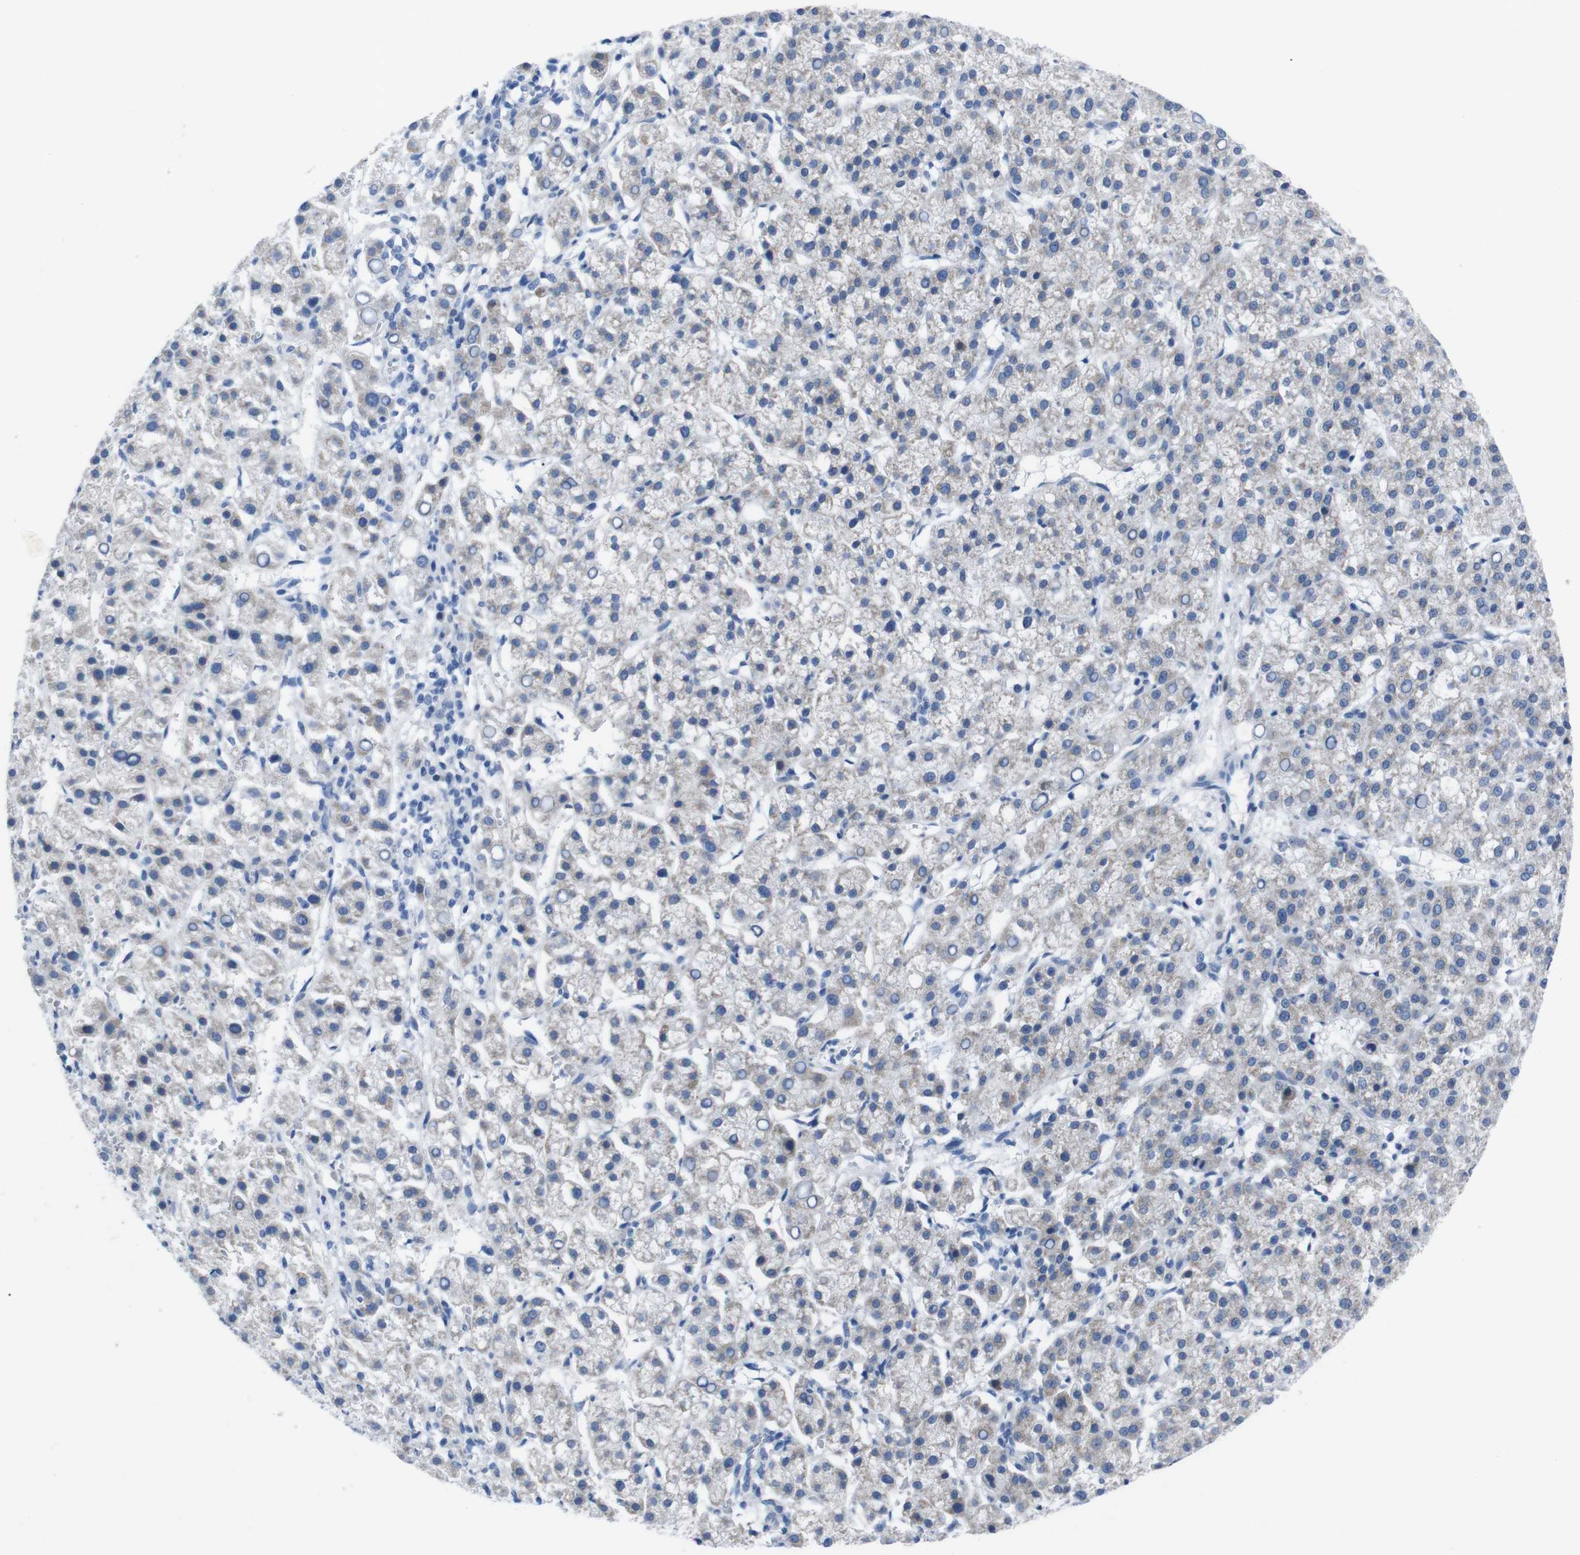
{"staining": {"intensity": "weak", "quantity": "25%-75%", "location": "cytoplasmic/membranous"}, "tissue": "liver cancer", "cell_type": "Tumor cells", "image_type": "cancer", "snomed": [{"axis": "morphology", "description": "Carcinoma, Hepatocellular, NOS"}, {"axis": "topography", "description": "Liver"}], "caption": "Immunohistochemical staining of hepatocellular carcinoma (liver) demonstrates weak cytoplasmic/membranous protein expression in approximately 25%-75% of tumor cells. (Brightfield microscopy of DAB IHC at high magnification).", "gene": "IRF4", "patient": {"sex": "female", "age": 58}}